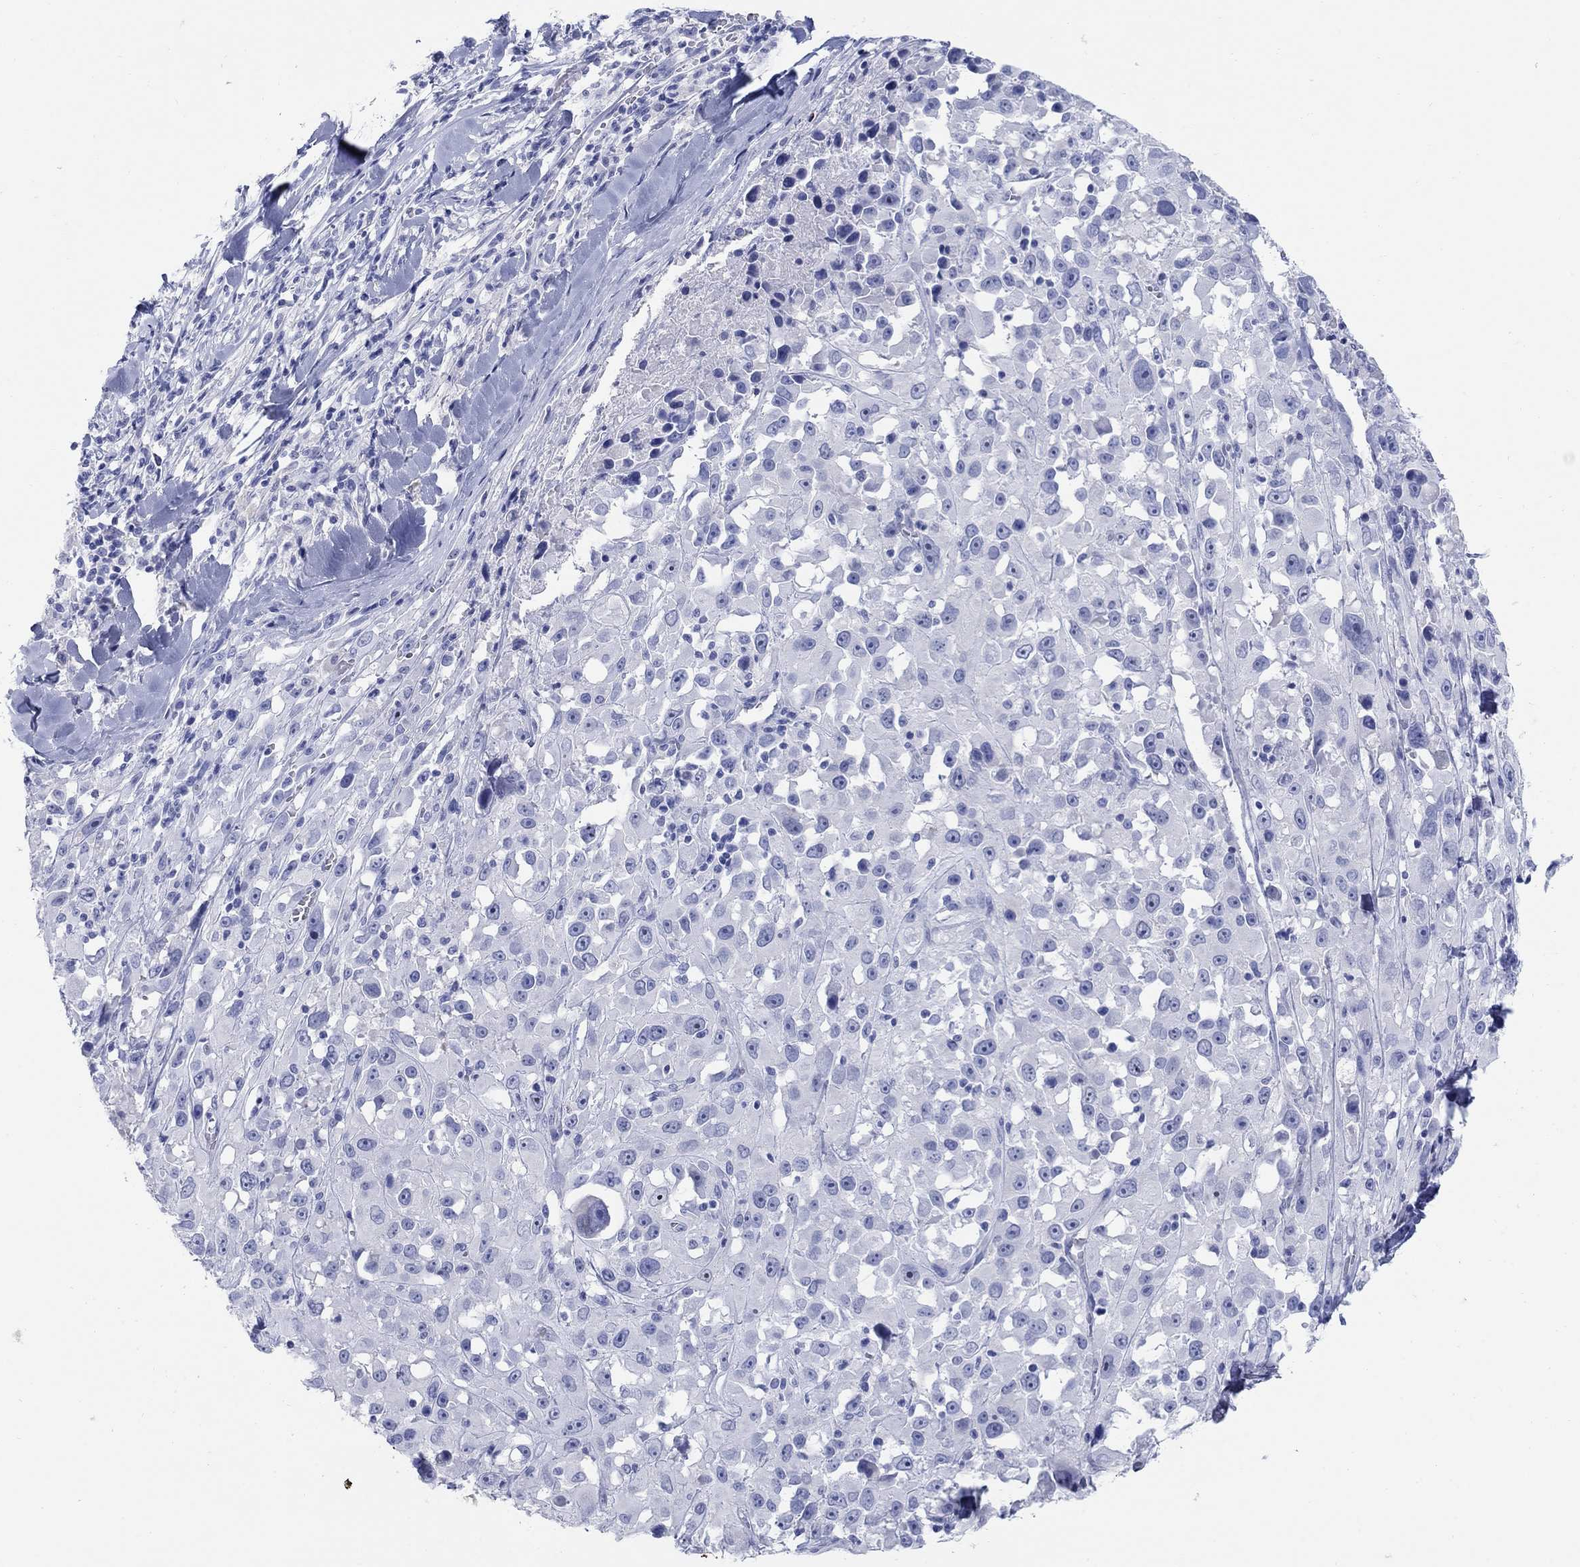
{"staining": {"intensity": "negative", "quantity": "none", "location": "none"}, "tissue": "melanoma", "cell_type": "Tumor cells", "image_type": "cancer", "snomed": [{"axis": "morphology", "description": "Malignant melanoma, Metastatic site"}, {"axis": "topography", "description": "Lymph node"}], "caption": "Immunohistochemistry histopathology image of neoplastic tissue: malignant melanoma (metastatic site) stained with DAB (3,3'-diaminobenzidine) reveals no significant protein staining in tumor cells.", "gene": "AKR1C2", "patient": {"sex": "male", "age": 50}}